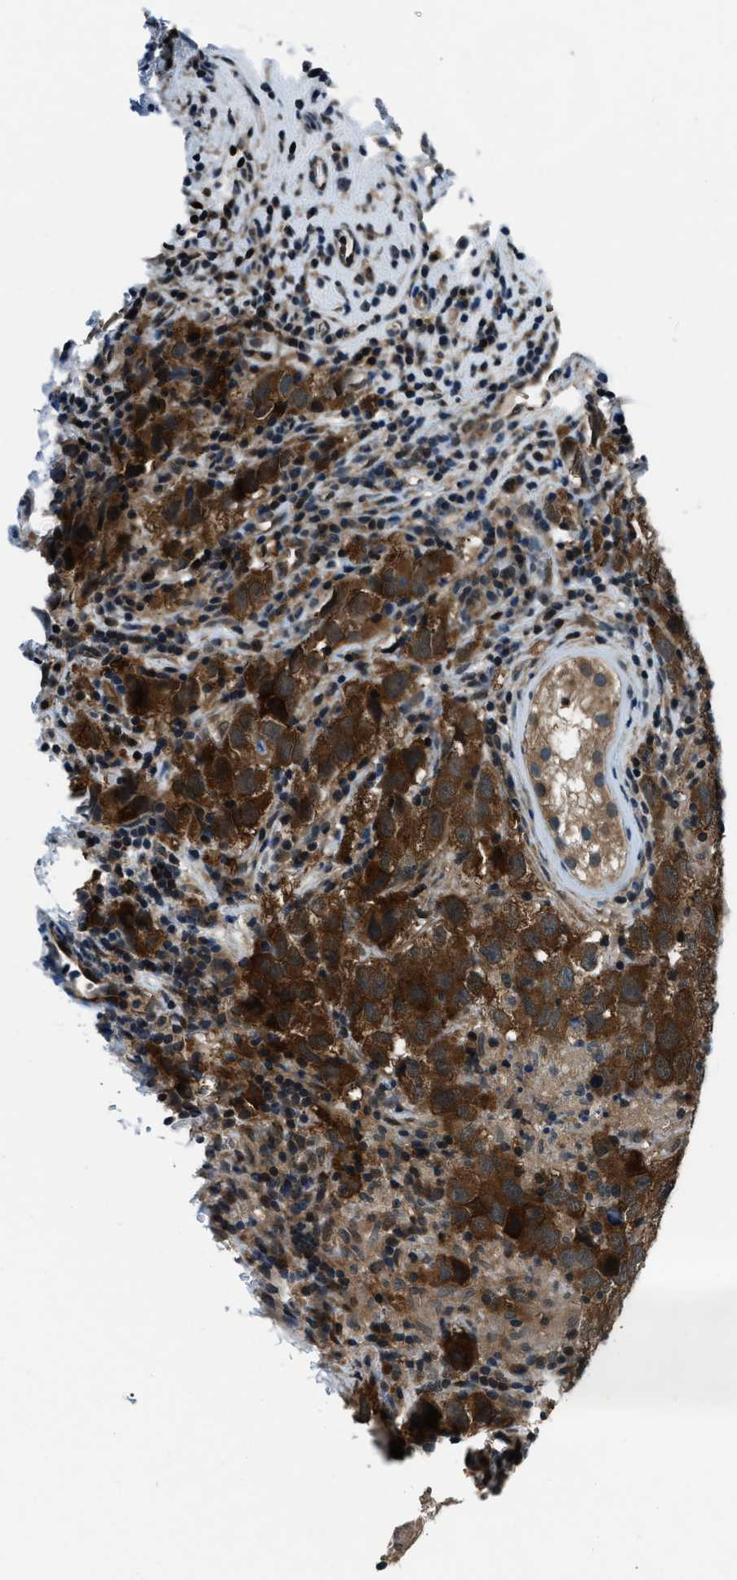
{"staining": {"intensity": "strong", "quantity": ">75%", "location": "cytoplasmic/membranous"}, "tissue": "testis cancer", "cell_type": "Tumor cells", "image_type": "cancer", "snomed": [{"axis": "morphology", "description": "Carcinoma, Embryonal, NOS"}, {"axis": "topography", "description": "Testis"}], "caption": "Human testis cancer stained with a brown dye reveals strong cytoplasmic/membranous positive expression in approximately >75% of tumor cells.", "gene": "NUDCD3", "patient": {"sex": "male", "age": 21}}